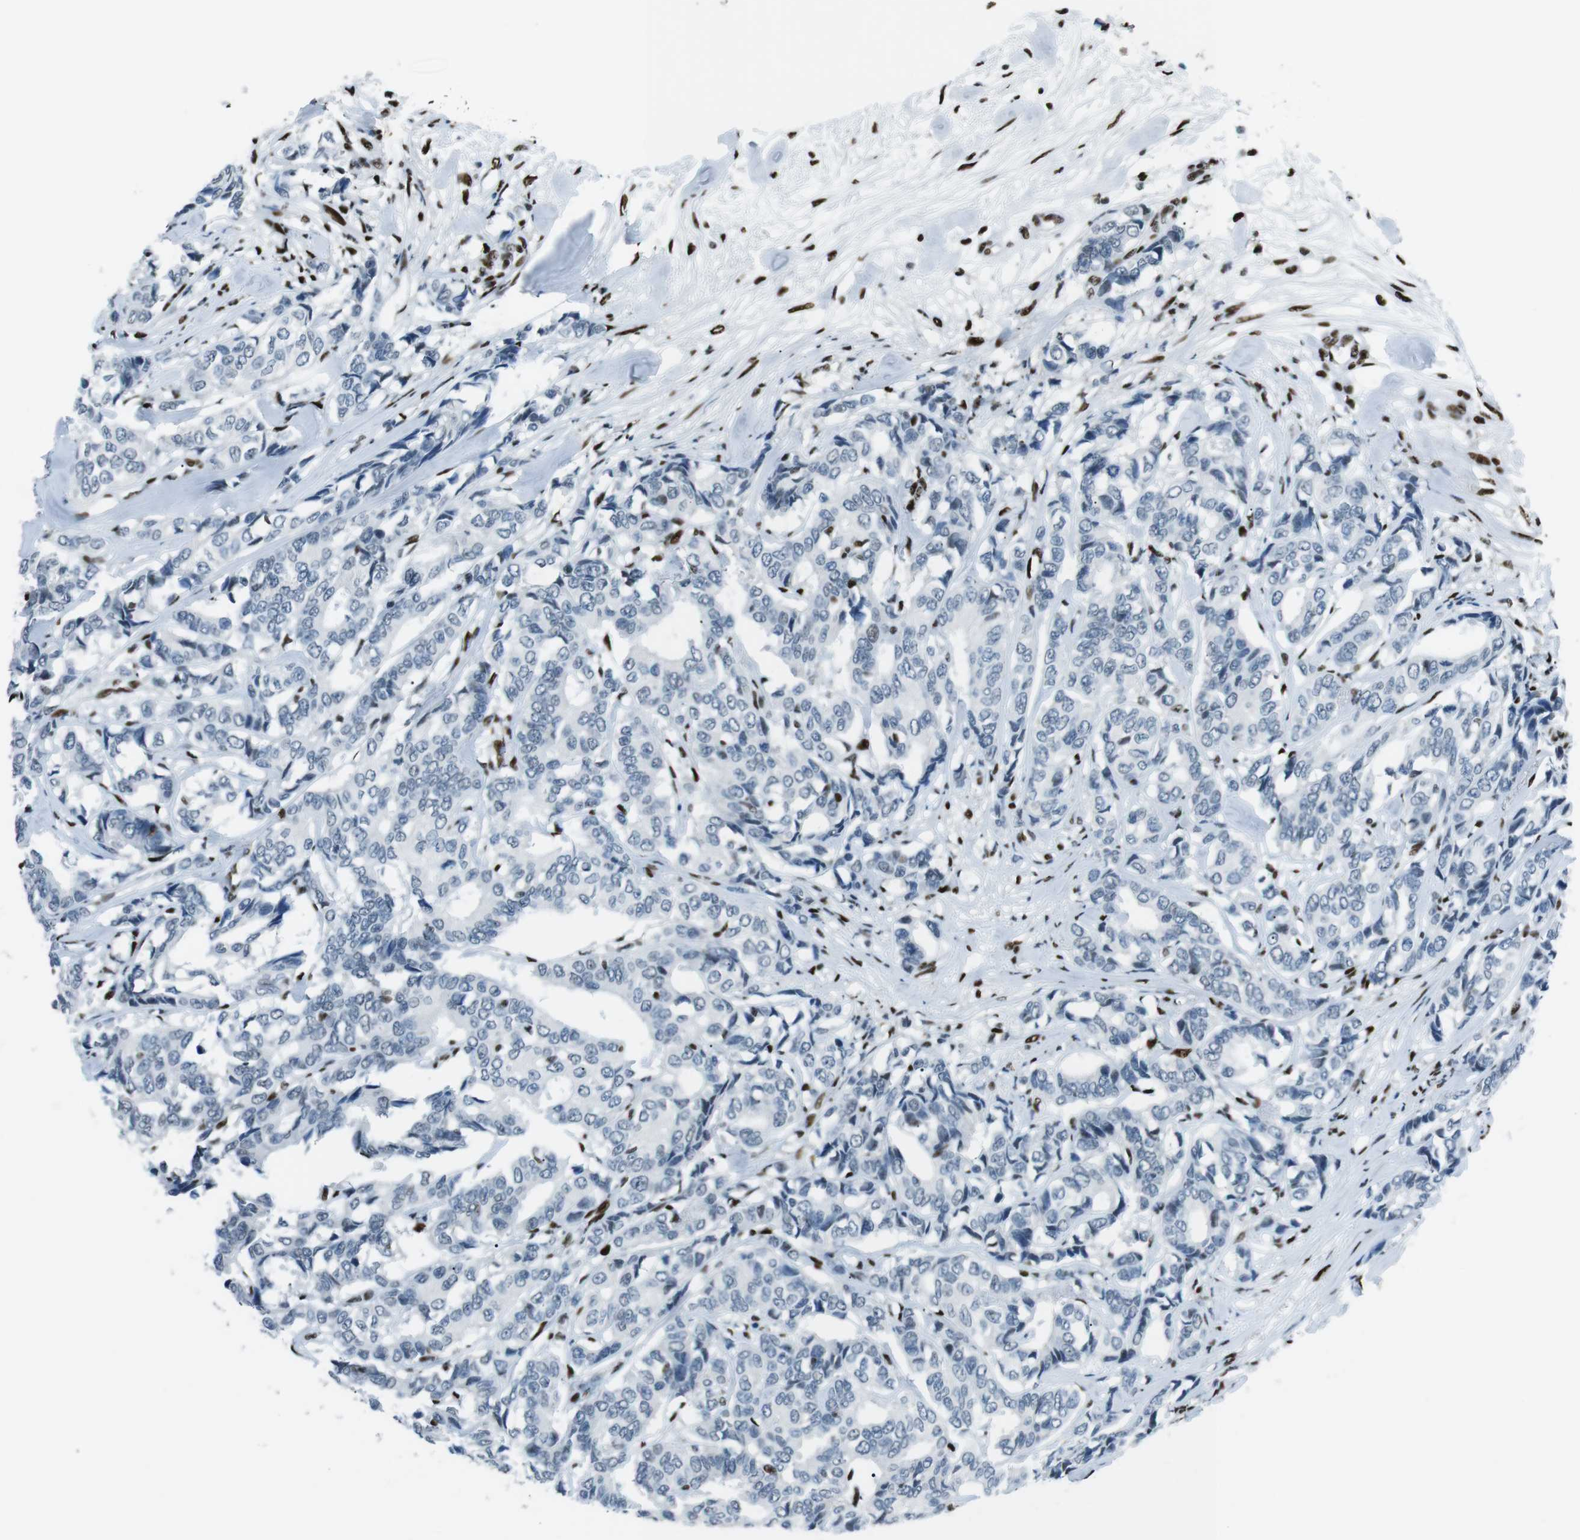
{"staining": {"intensity": "negative", "quantity": "none", "location": "none"}, "tissue": "breast cancer", "cell_type": "Tumor cells", "image_type": "cancer", "snomed": [{"axis": "morphology", "description": "Duct carcinoma"}, {"axis": "topography", "description": "Breast"}], "caption": "Invasive ductal carcinoma (breast) was stained to show a protein in brown. There is no significant expression in tumor cells.", "gene": "PML", "patient": {"sex": "female", "age": 87}}